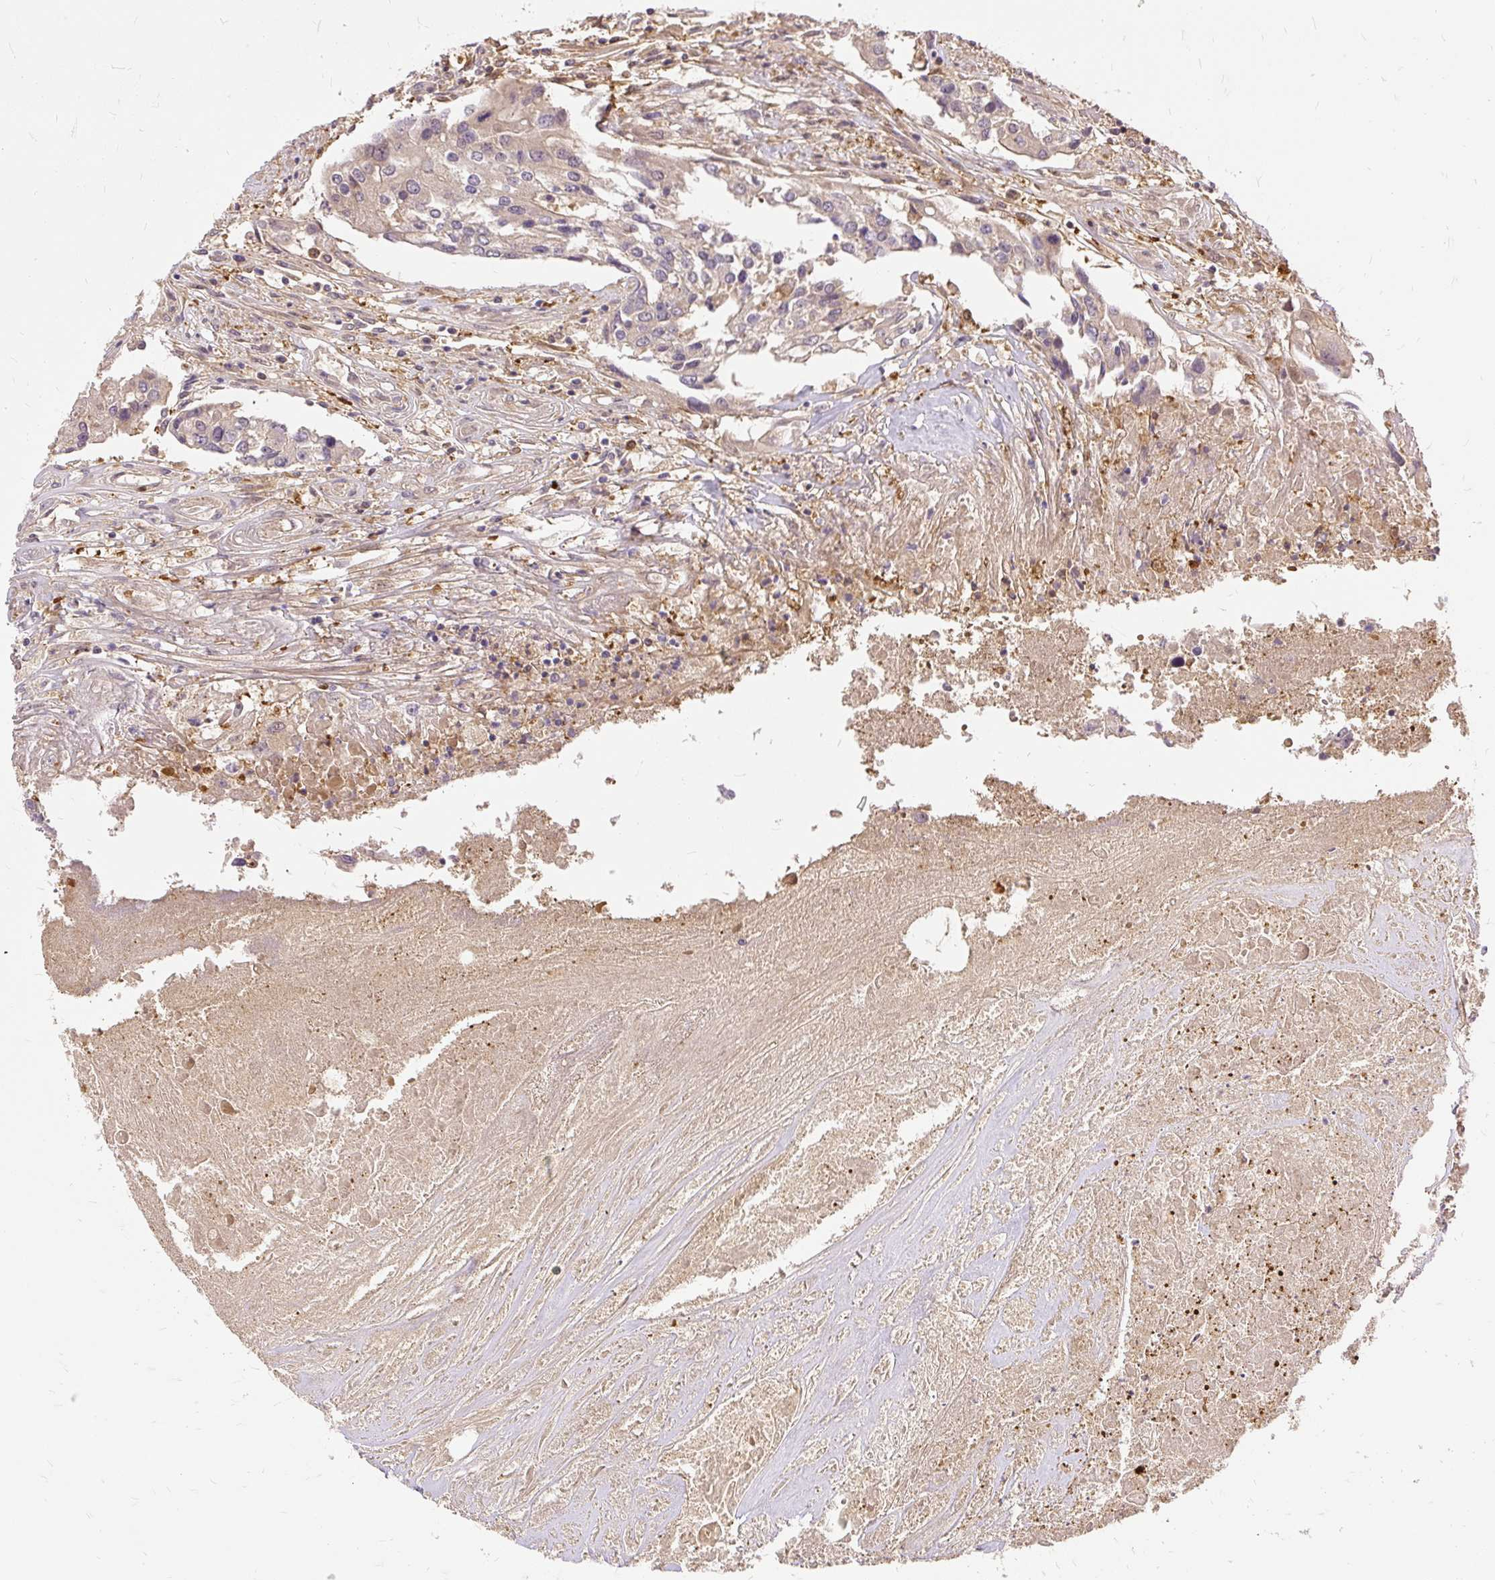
{"staining": {"intensity": "moderate", "quantity": "25%-75%", "location": "cytoplasmic/membranous"}, "tissue": "colorectal cancer", "cell_type": "Tumor cells", "image_type": "cancer", "snomed": [{"axis": "morphology", "description": "Adenocarcinoma, NOS"}, {"axis": "topography", "description": "Colon"}], "caption": "Immunohistochemistry staining of colorectal cancer, which exhibits medium levels of moderate cytoplasmic/membranous expression in about 25%-75% of tumor cells indicating moderate cytoplasmic/membranous protein staining. The staining was performed using DAB (3,3'-diaminobenzidine) (brown) for protein detection and nuclei were counterstained in hematoxylin (blue).", "gene": "AP5S1", "patient": {"sex": "male", "age": 77}}